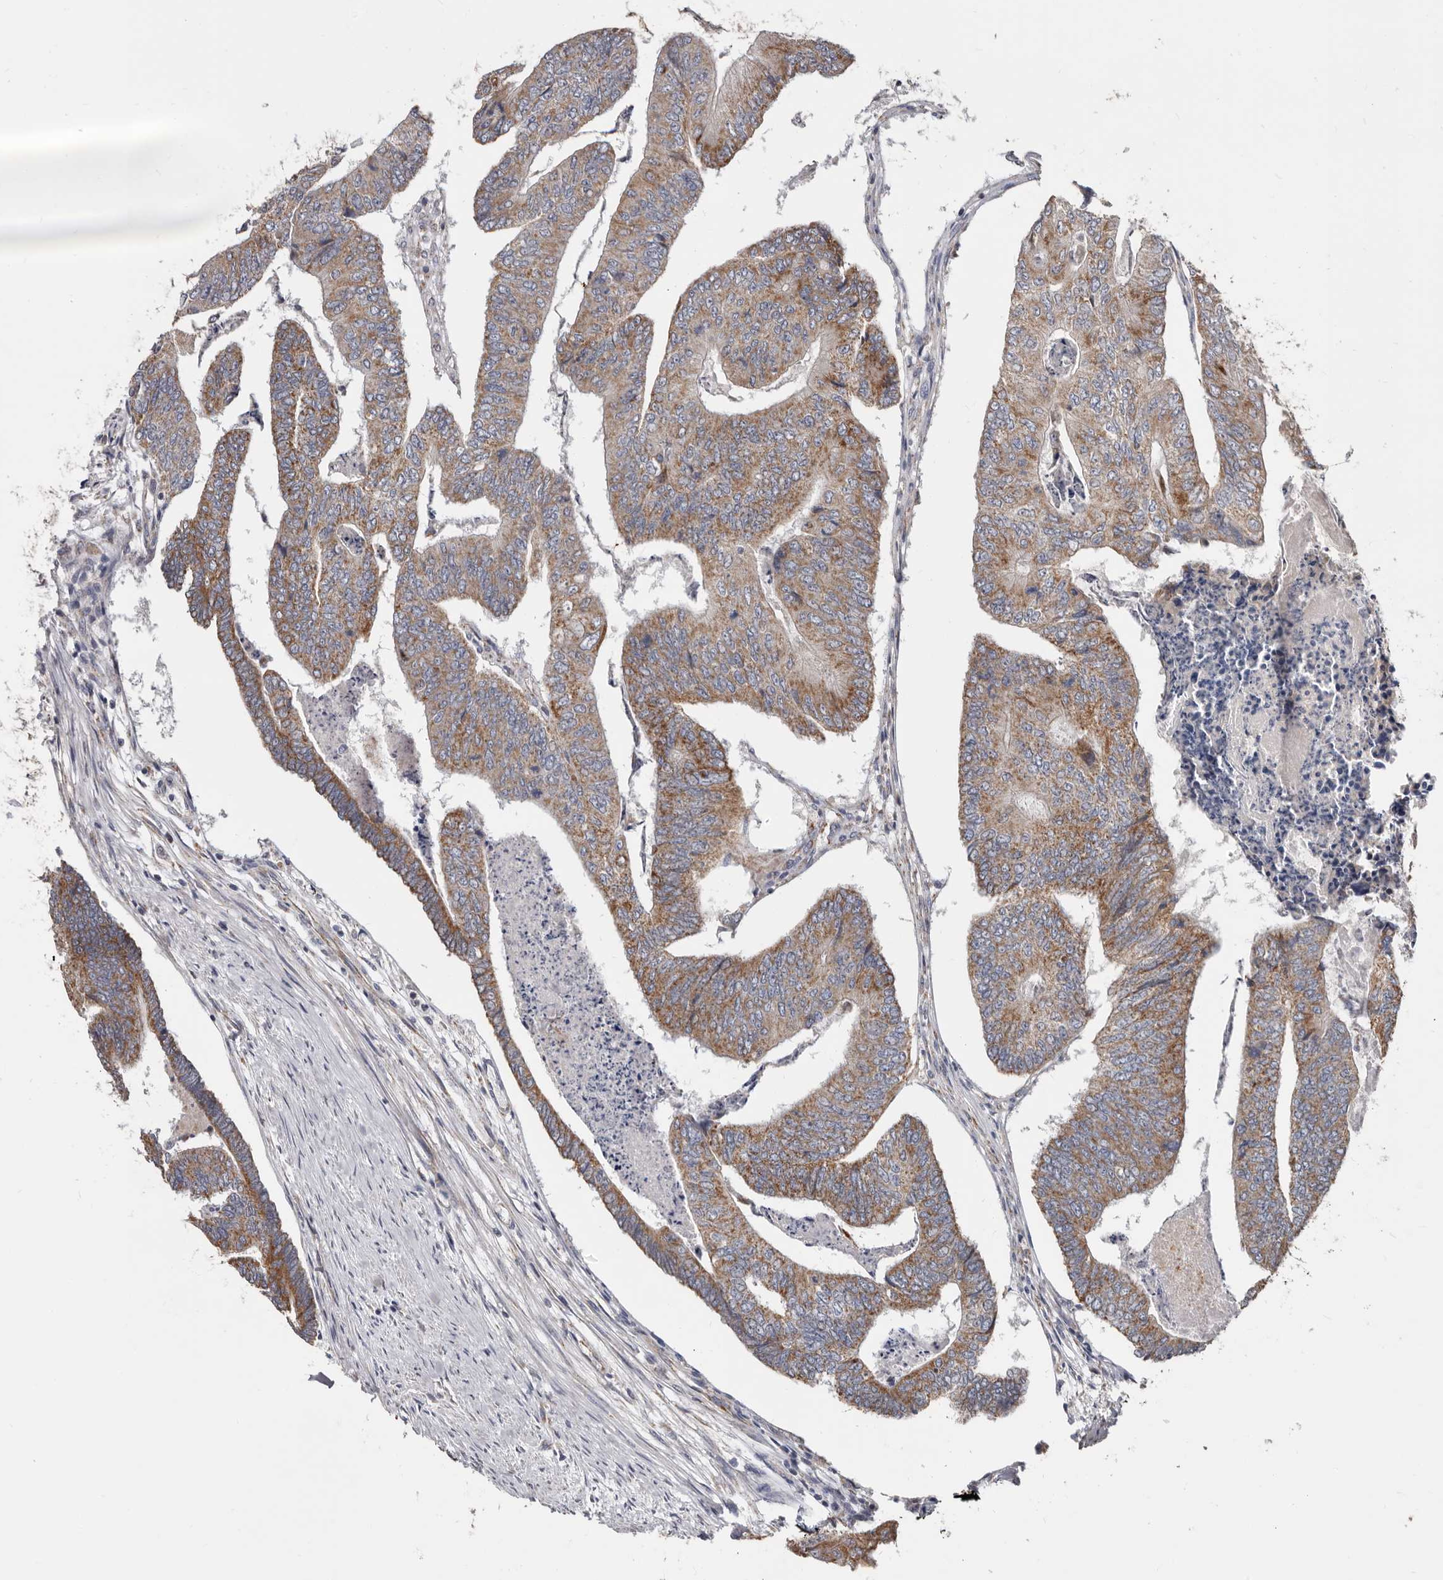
{"staining": {"intensity": "moderate", "quantity": ">75%", "location": "cytoplasmic/membranous"}, "tissue": "colorectal cancer", "cell_type": "Tumor cells", "image_type": "cancer", "snomed": [{"axis": "morphology", "description": "Adenocarcinoma, NOS"}, {"axis": "topography", "description": "Colon"}], "caption": "Protein analysis of colorectal cancer tissue displays moderate cytoplasmic/membranous positivity in about >75% of tumor cells. (IHC, brightfield microscopy, high magnification).", "gene": "MRPL18", "patient": {"sex": "female", "age": 67}}